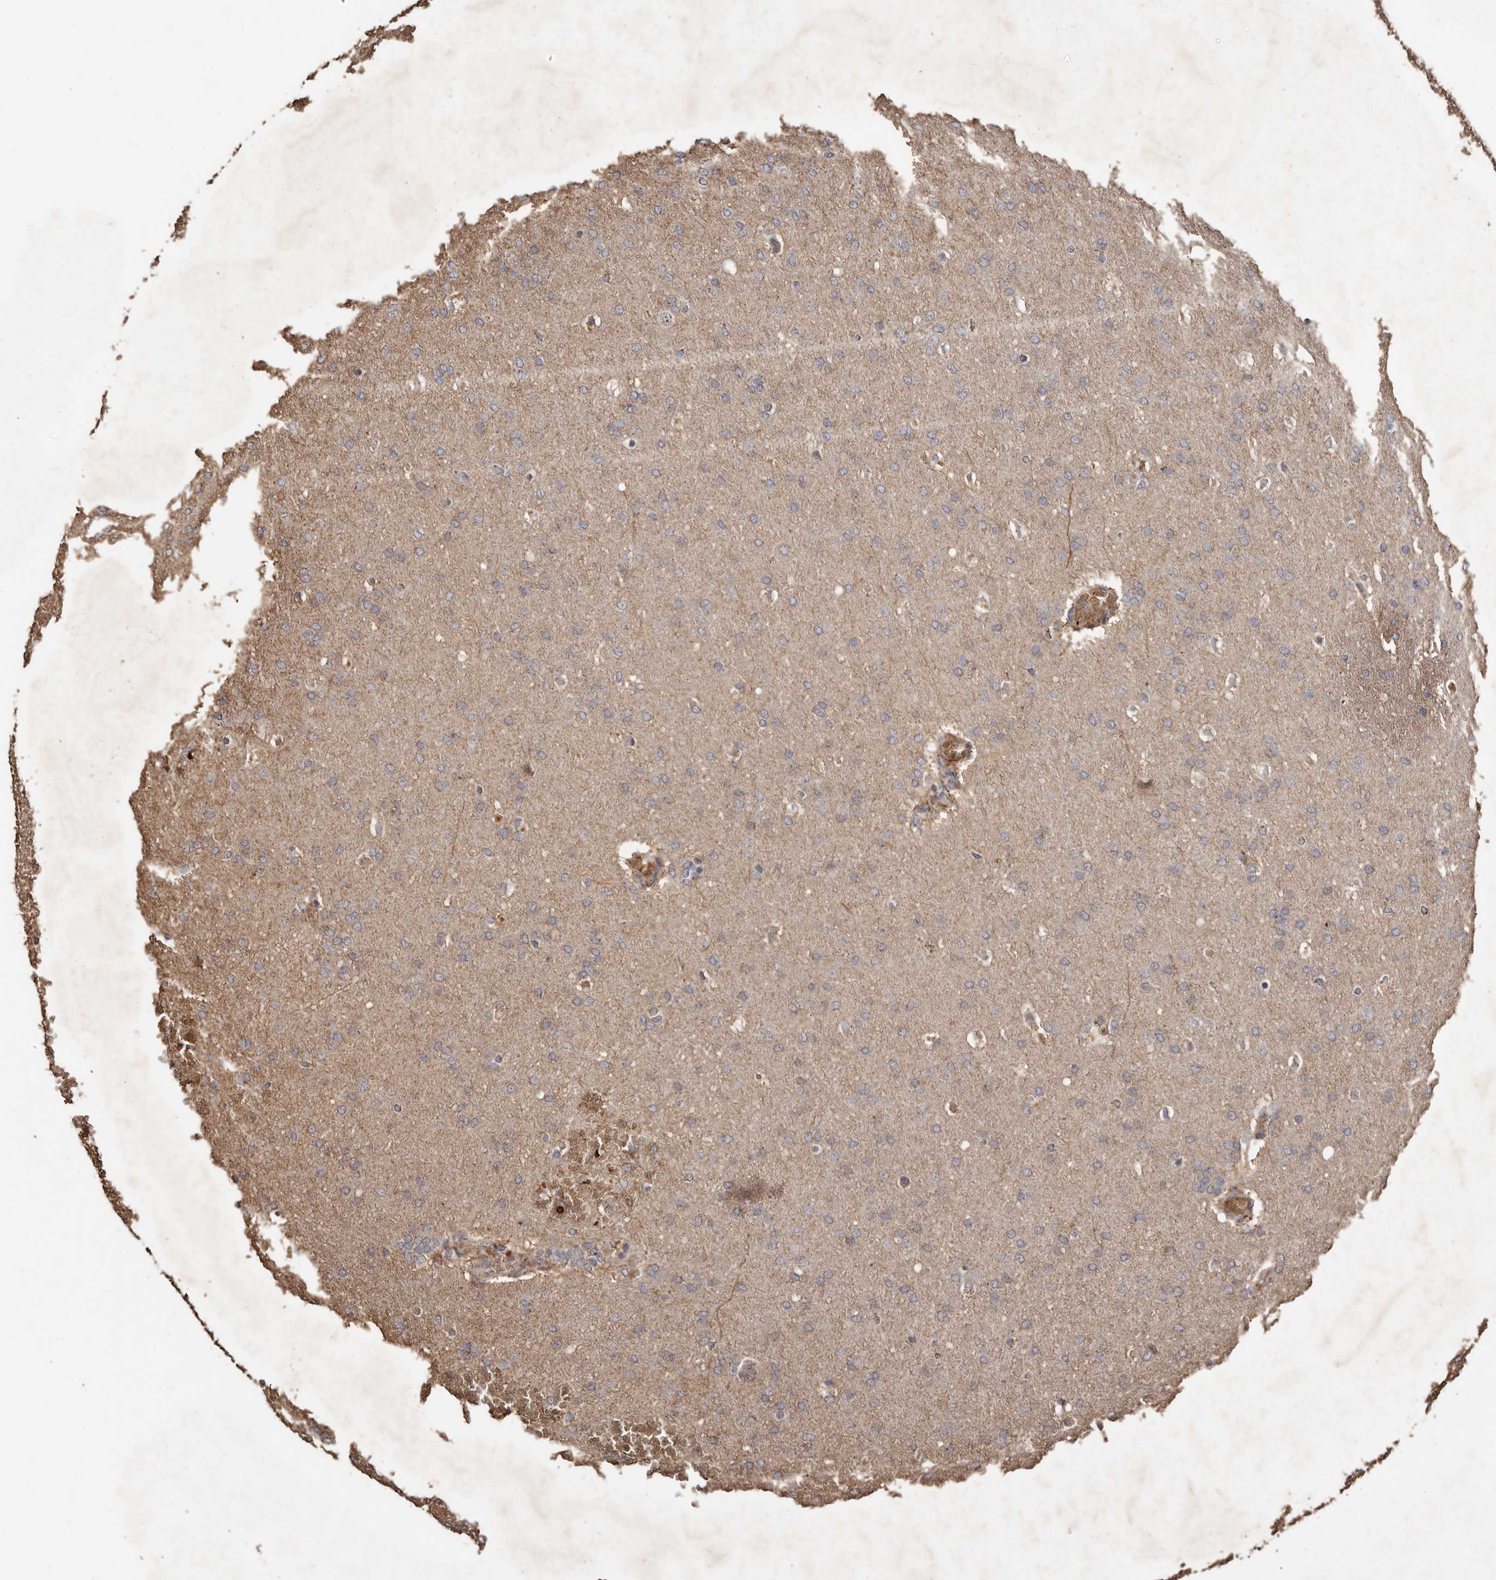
{"staining": {"intensity": "weak", "quantity": "<25%", "location": "cytoplasmic/membranous"}, "tissue": "glioma", "cell_type": "Tumor cells", "image_type": "cancer", "snomed": [{"axis": "morphology", "description": "Glioma, malignant, Low grade"}, {"axis": "topography", "description": "Brain"}], "caption": "Immunohistochemistry photomicrograph of neoplastic tissue: glioma stained with DAB (3,3'-diaminobenzidine) reveals no significant protein positivity in tumor cells.", "gene": "GRAMD2A", "patient": {"sex": "female", "age": 37}}